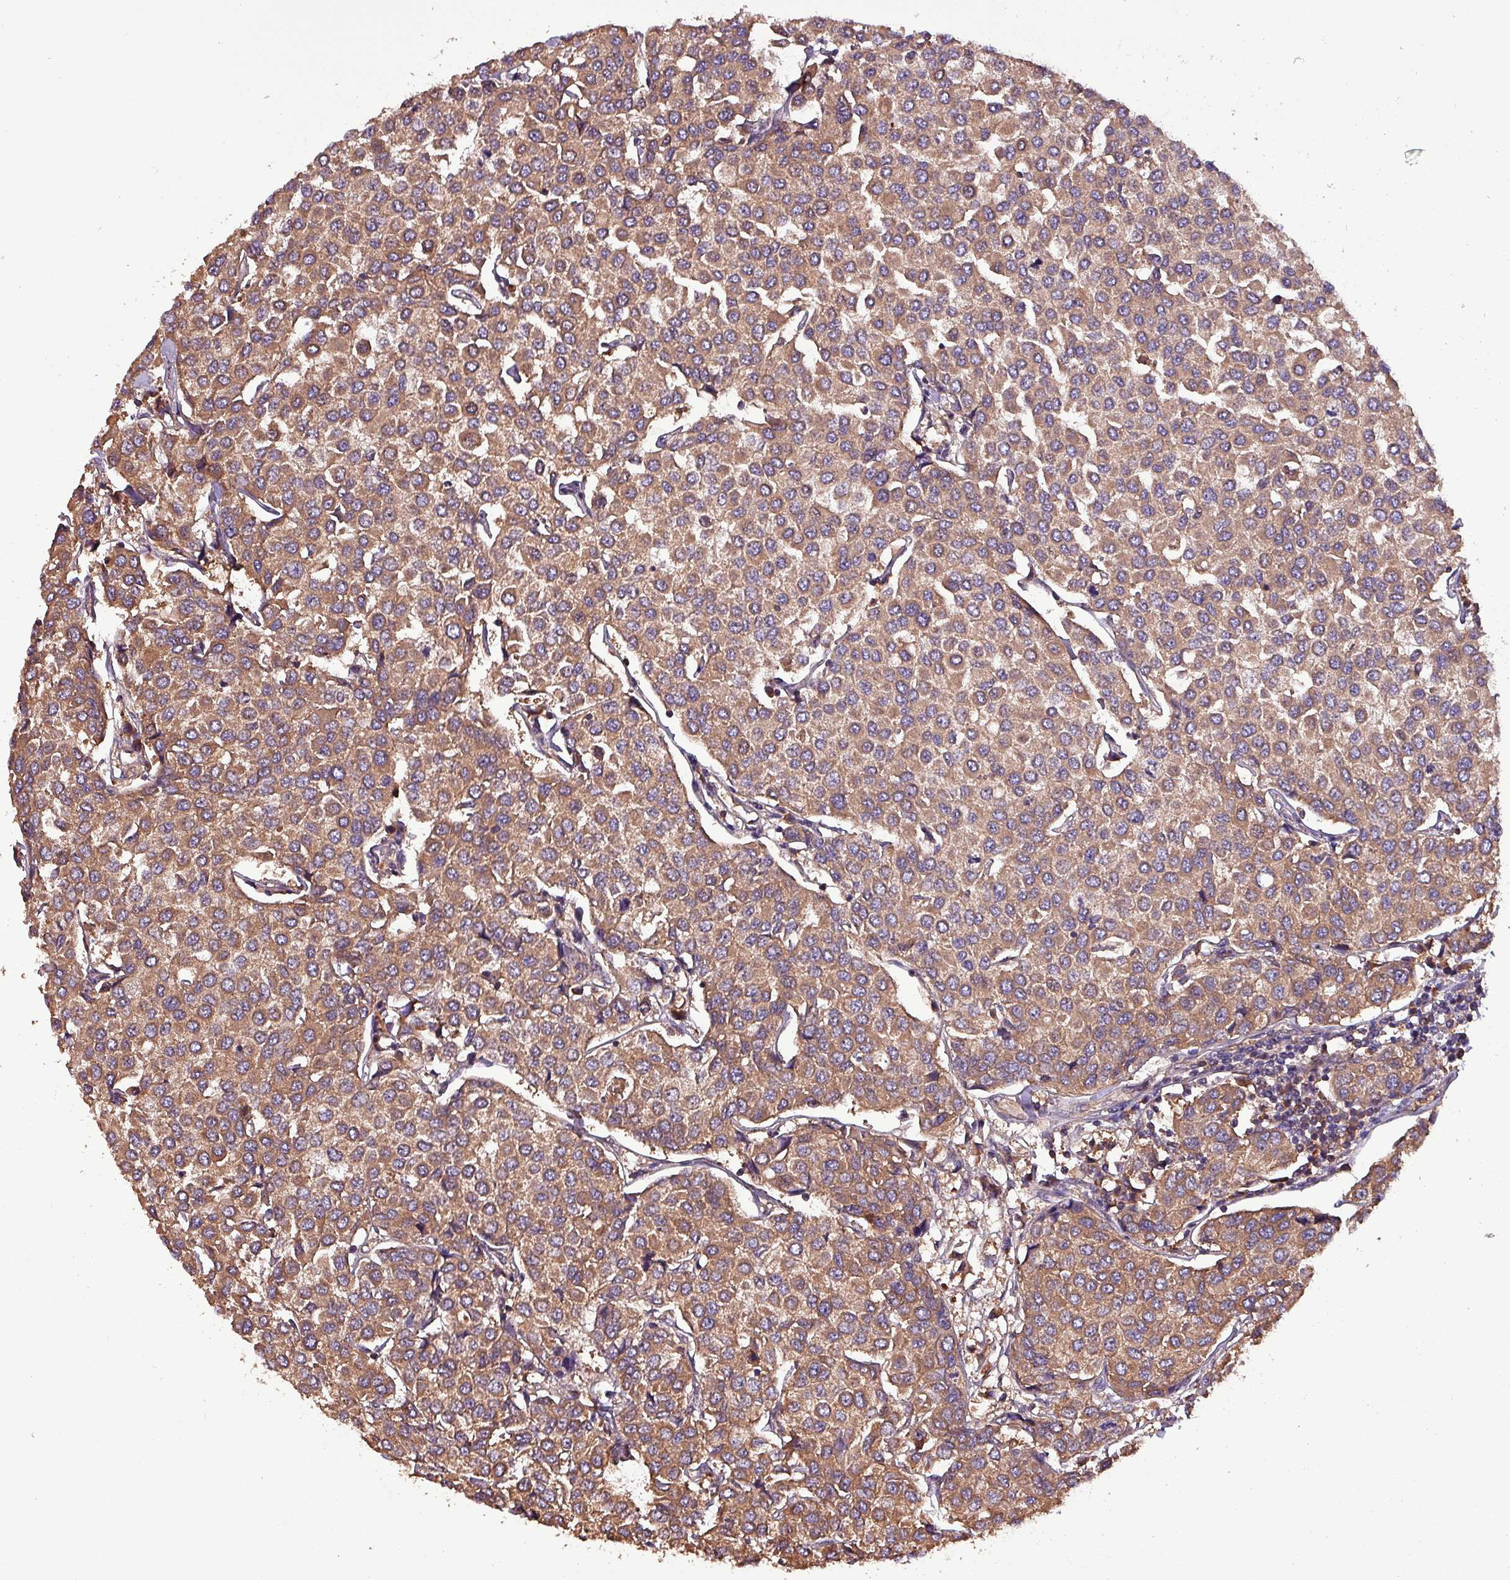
{"staining": {"intensity": "moderate", "quantity": ">75%", "location": "cytoplasmic/membranous"}, "tissue": "breast cancer", "cell_type": "Tumor cells", "image_type": "cancer", "snomed": [{"axis": "morphology", "description": "Duct carcinoma"}, {"axis": "topography", "description": "Breast"}], "caption": "Protein staining by immunohistochemistry demonstrates moderate cytoplasmic/membranous positivity in approximately >75% of tumor cells in breast cancer.", "gene": "PAFAH1B2", "patient": {"sex": "female", "age": 55}}